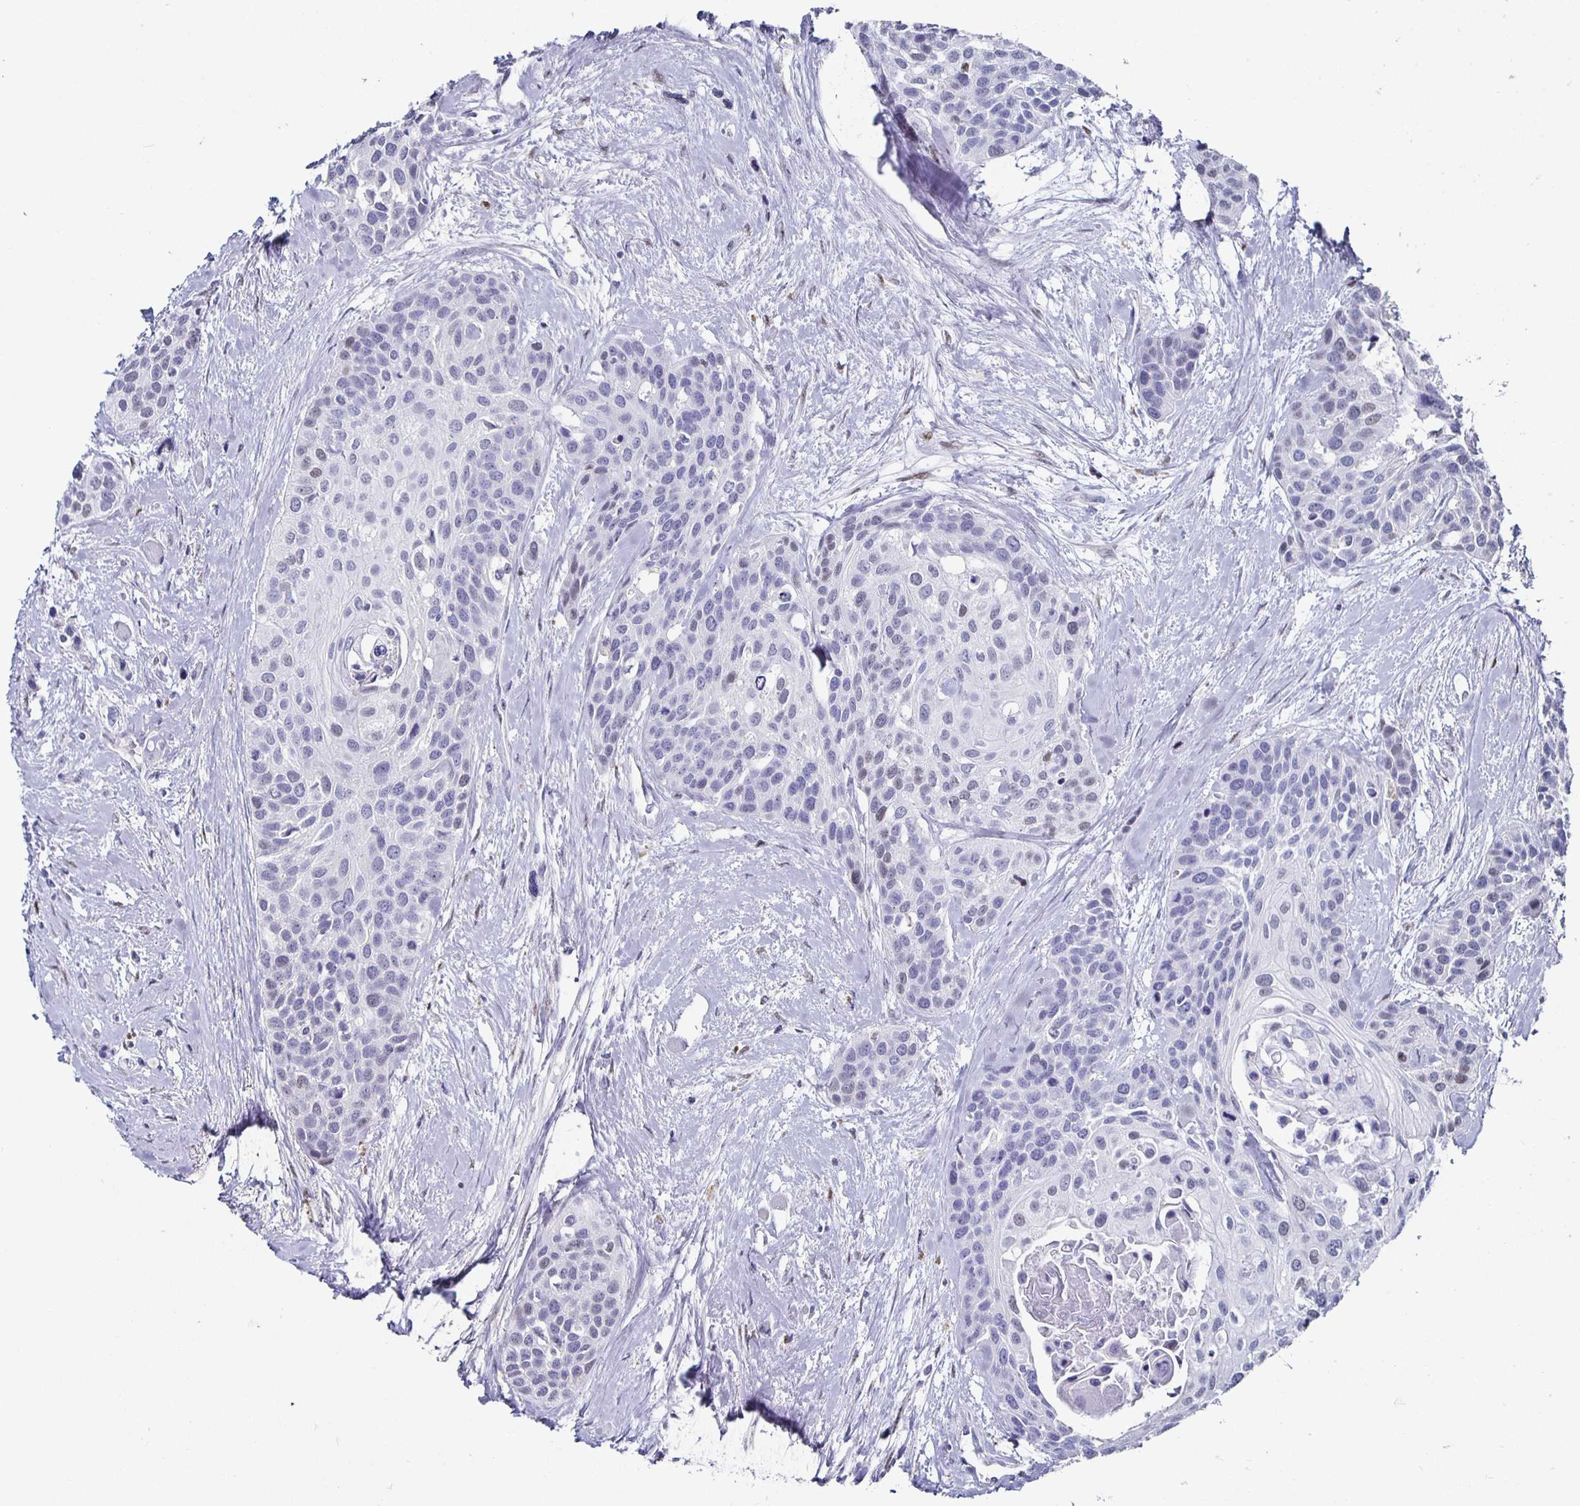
{"staining": {"intensity": "negative", "quantity": "none", "location": "none"}, "tissue": "head and neck cancer", "cell_type": "Tumor cells", "image_type": "cancer", "snomed": [{"axis": "morphology", "description": "Squamous cell carcinoma, NOS"}, {"axis": "topography", "description": "Head-Neck"}], "caption": "Tumor cells show no significant protein expression in squamous cell carcinoma (head and neck). (Brightfield microscopy of DAB (3,3'-diaminobenzidine) immunohistochemistry (IHC) at high magnification).", "gene": "RUNX2", "patient": {"sex": "female", "age": 50}}